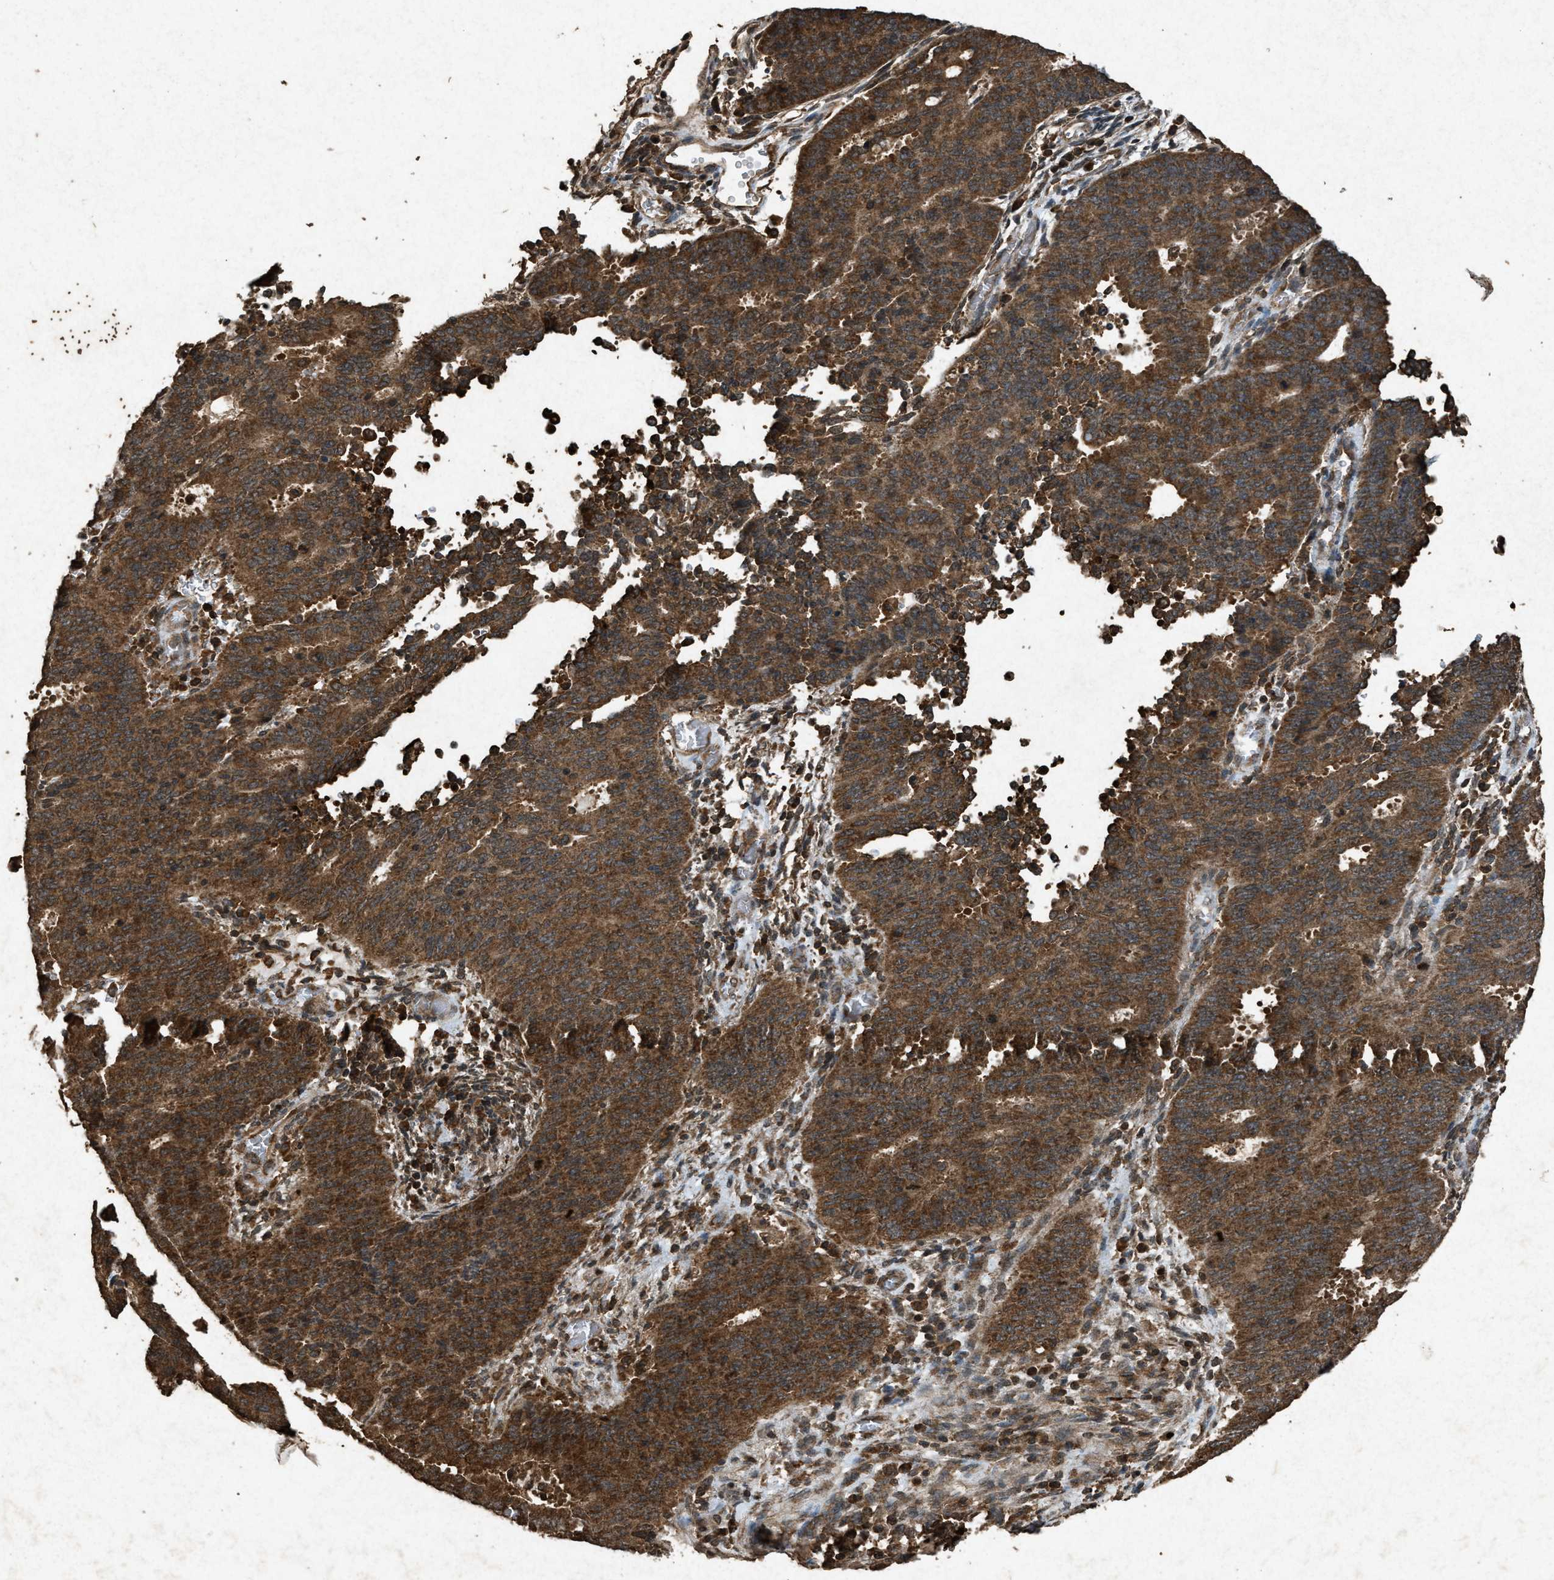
{"staining": {"intensity": "strong", "quantity": ">75%", "location": "cytoplasmic/membranous"}, "tissue": "cervical cancer", "cell_type": "Tumor cells", "image_type": "cancer", "snomed": [{"axis": "morphology", "description": "Adenocarcinoma, NOS"}, {"axis": "topography", "description": "Cervix"}], "caption": "This is a micrograph of immunohistochemistry (IHC) staining of cervical cancer, which shows strong expression in the cytoplasmic/membranous of tumor cells.", "gene": "OAS1", "patient": {"sex": "female", "age": 44}}